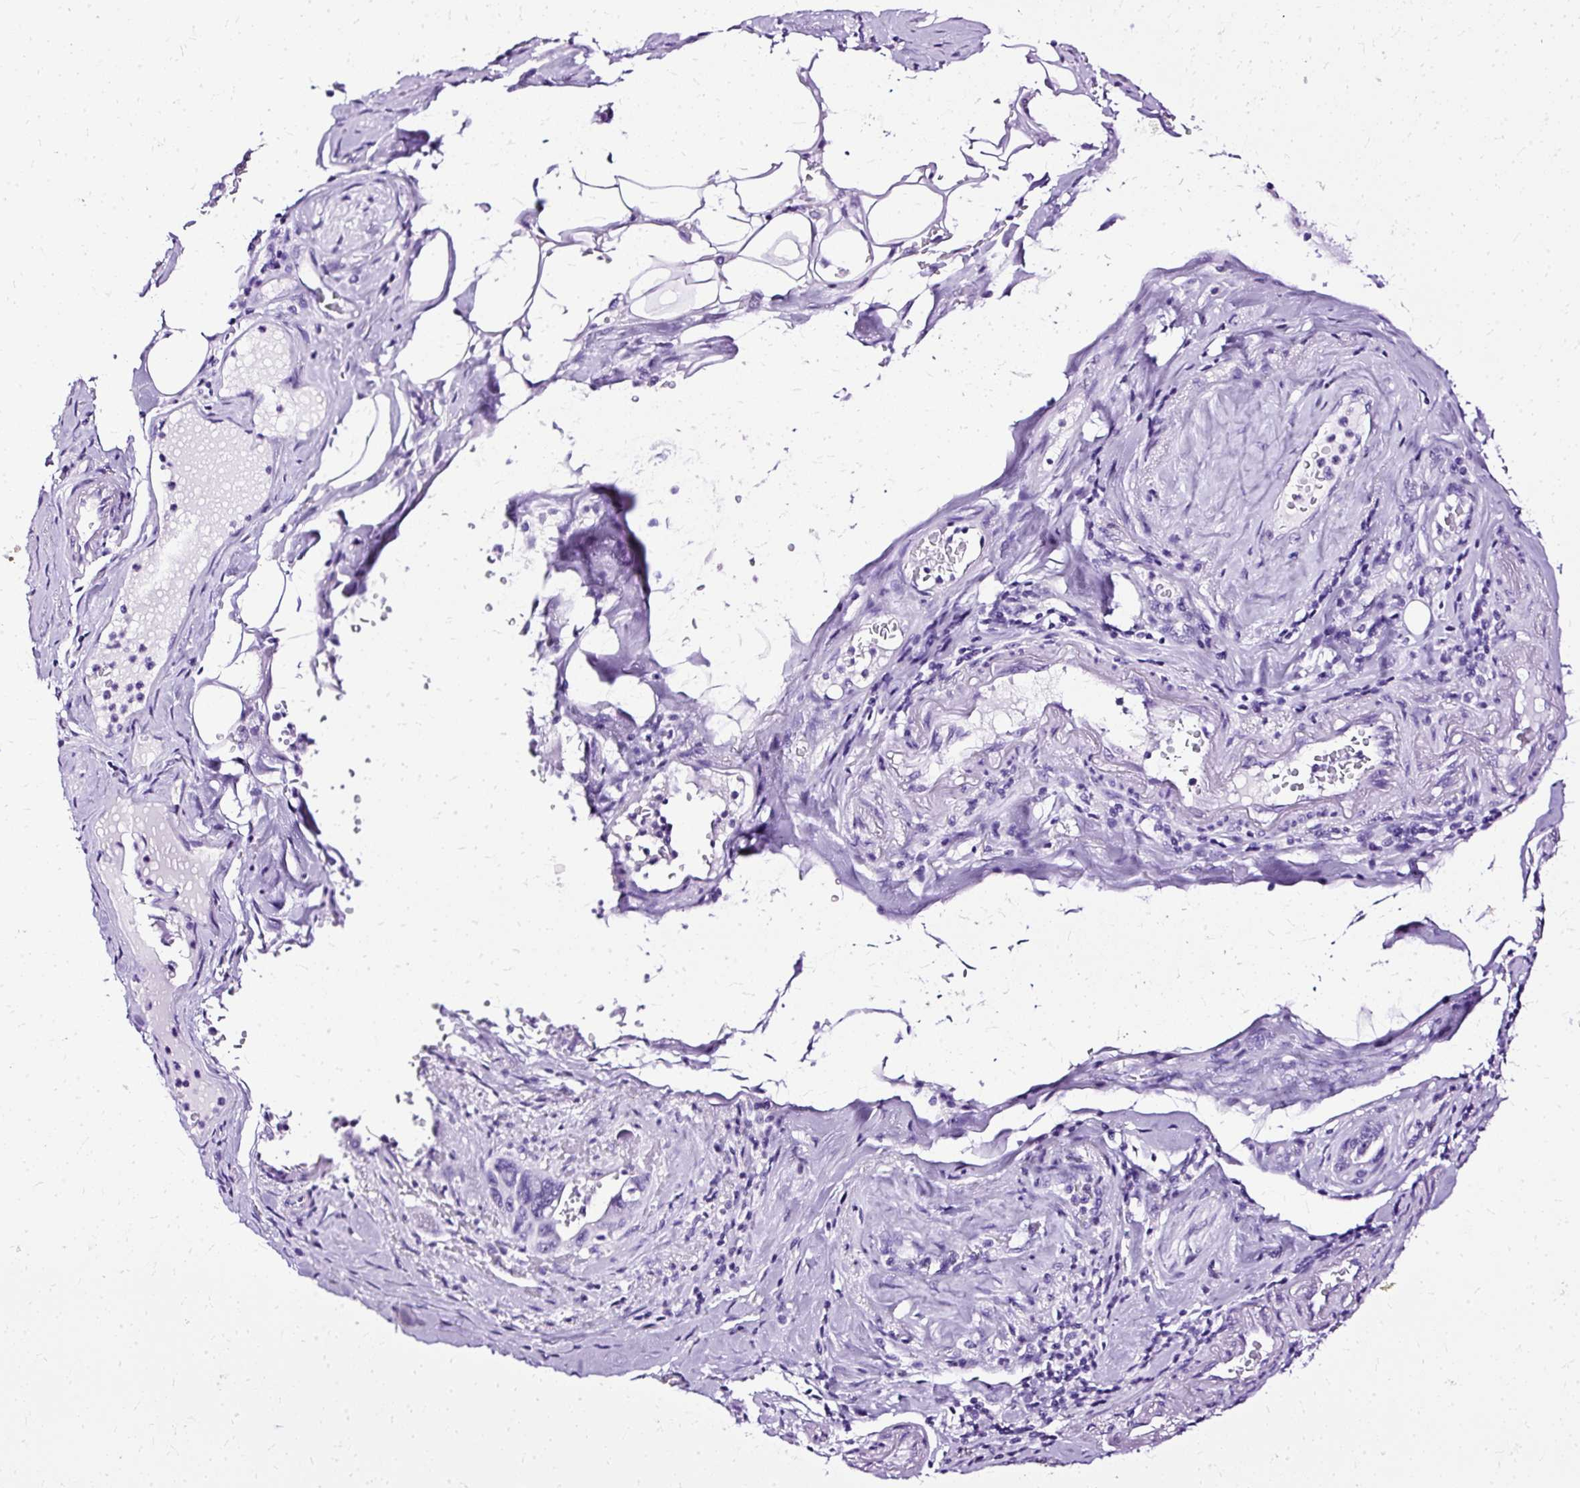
{"staining": {"intensity": "negative", "quantity": "none", "location": "none"}, "tissue": "pancreatic cancer", "cell_type": "Tumor cells", "image_type": "cancer", "snomed": [{"axis": "morphology", "description": "Adenocarcinoma, NOS"}, {"axis": "topography", "description": "Pancreas"}], "caption": "DAB immunohistochemical staining of pancreatic cancer reveals no significant staining in tumor cells.", "gene": "SLC8A2", "patient": {"sex": "male", "age": 70}}